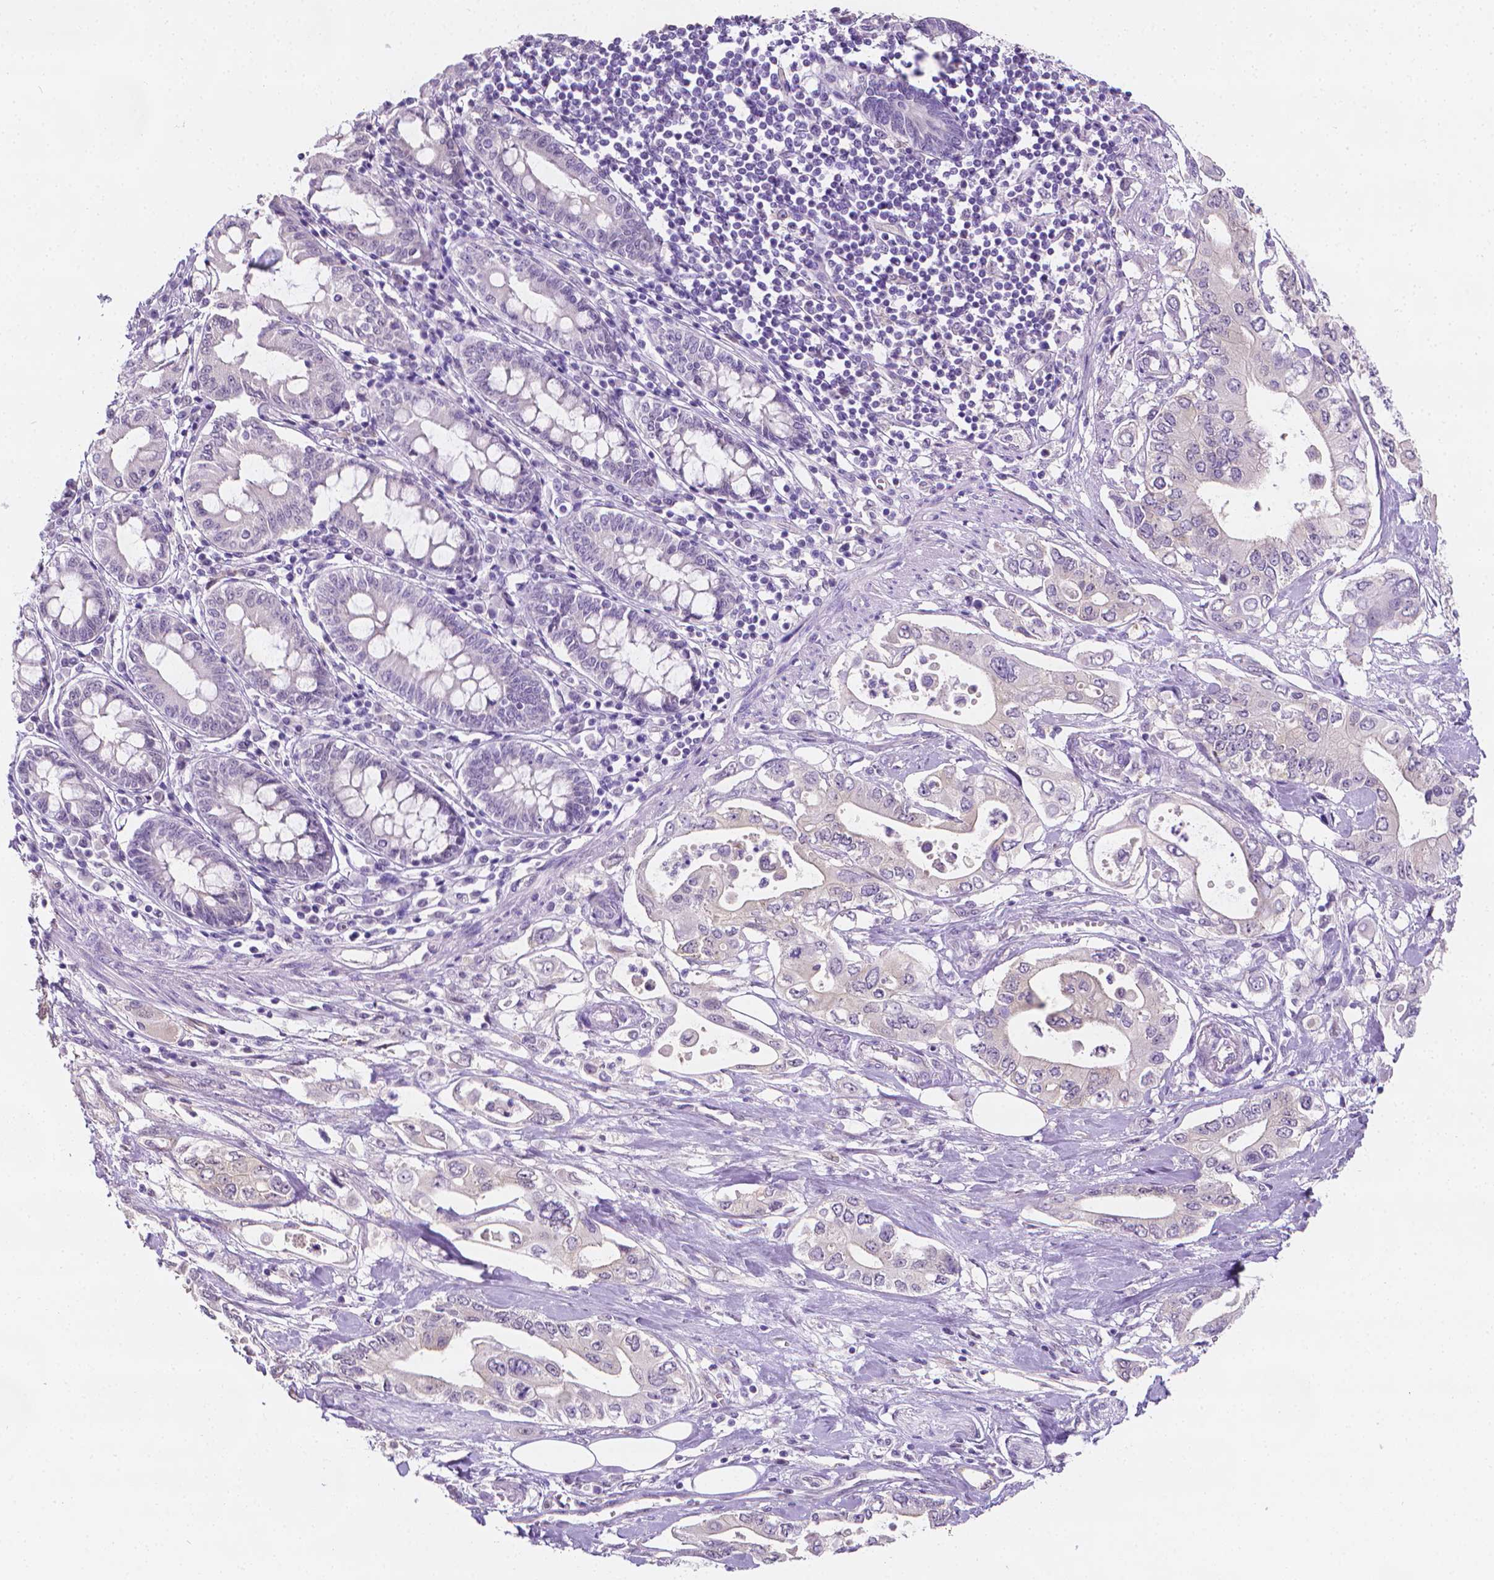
{"staining": {"intensity": "negative", "quantity": "none", "location": "none"}, "tissue": "pancreatic cancer", "cell_type": "Tumor cells", "image_type": "cancer", "snomed": [{"axis": "morphology", "description": "Adenocarcinoma, NOS"}, {"axis": "topography", "description": "Pancreas"}], "caption": "Immunohistochemical staining of human pancreatic adenocarcinoma shows no significant staining in tumor cells.", "gene": "FASN", "patient": {"sex": "female", "age": 63}}